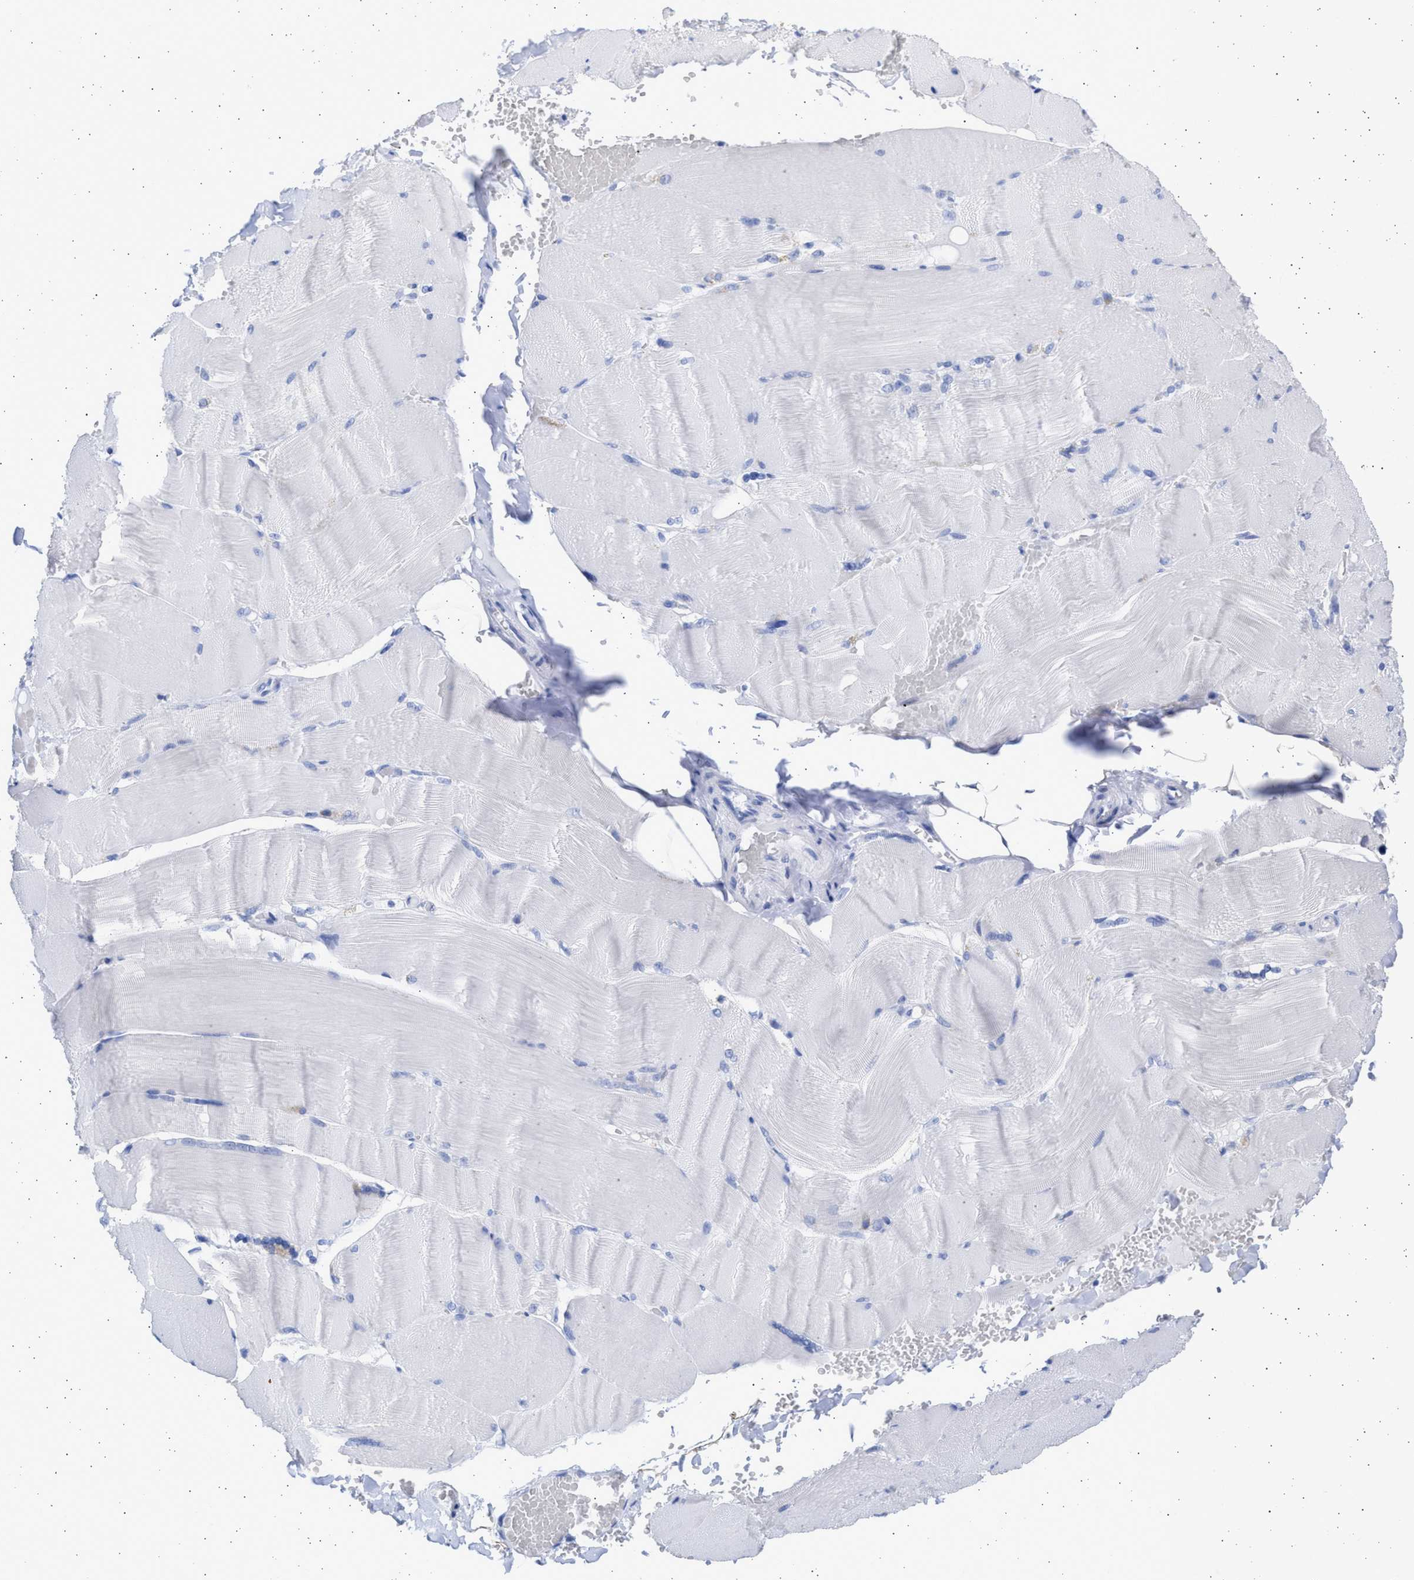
{"staining": {"intensity": "negative", "quantity": "none", "location": "none"}, "tissue": "skeletal muscle", "cell_type": "Myocytes", "image_type": "normal", "snomed": [{"axis": "morphology", "description": "Normal tissue, NOS"}, {"axis": "topography", "description": "Skin"}, {"axis": "topography", "description": "Skeletal muscle"}], "caption": "DAB immunohistochemical staining of benign human skeletal muscle shows no significant positivity in myocytes.", "gene": "ALDOC", "patient": {"sex": "male", "age": 83}}